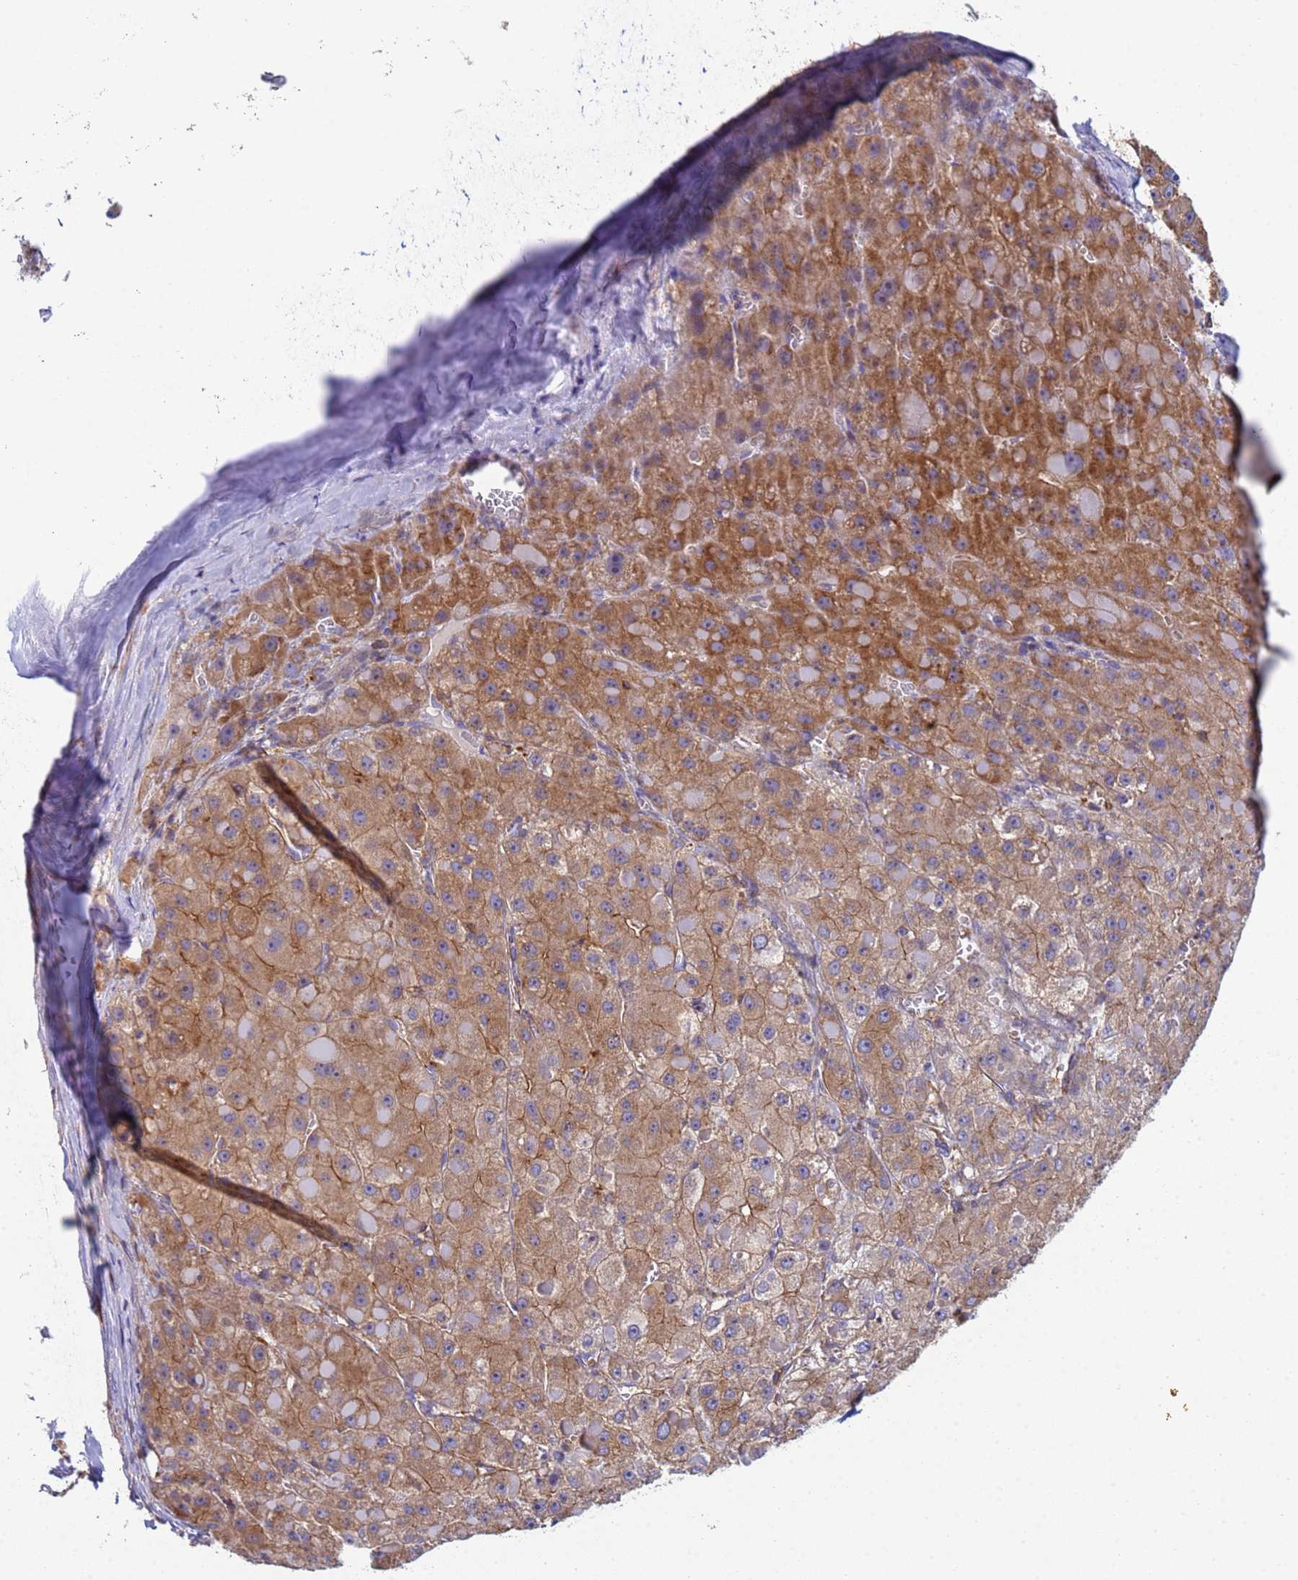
{"staining": {"intensity": "moderate", "quantity": ">75%", "location": "cytoplasmic/membranous"}, "tissue": "liver cancer", "cell_type": "Tumor cells", "image_type": "cancer", "snomed": [{"axis": "morphology", "description": "Carcinoma, Hepatocellular, NOS"}, {"axis": "topography", "description": "Liver"}], "caption": "Human liver hepatocellular carcinoma stained with a protein marker exhibits moderate staining in tumor cells.", "gene": "ZNG1B", "patient": {"sex": "female", "age": 73}}